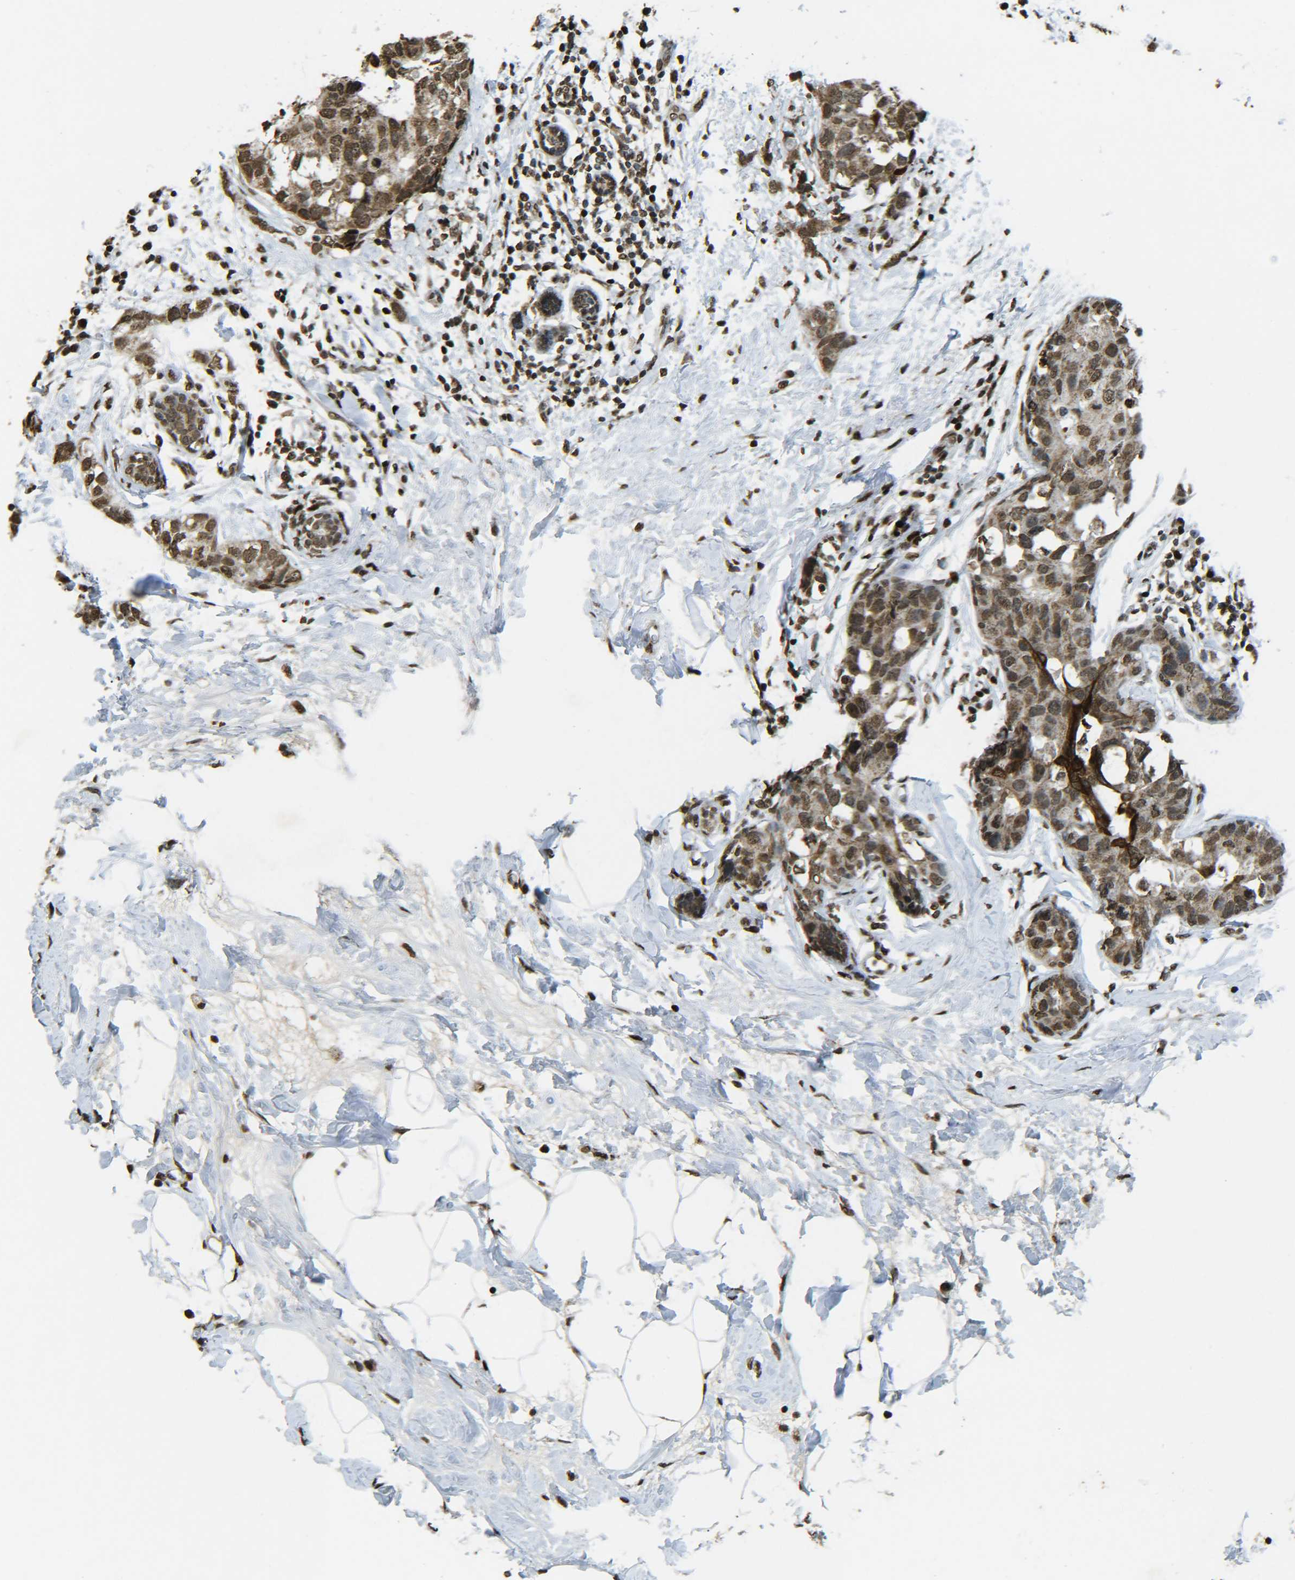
{"staining": {"intensity": "moderate", "quantity": ">75%", "location": "nuclear"}, "tissue": "breast cancer", "cell_type": "Tumor cells", "image_type": "cancer", "snomed": [{"axis": "morphology", "description": "Normal tissue, NOS"}, {"axis": "morphology", "description": "Duct carcinoma"}, {"axis": "topography", "description": "Breast"}], "caption": "Tumor cells show moderate nuclear expression in approximately >75% of cells in breast cancer.", "gene": "NEUROG2", "patient": {"sex": "female", "age": 50}}